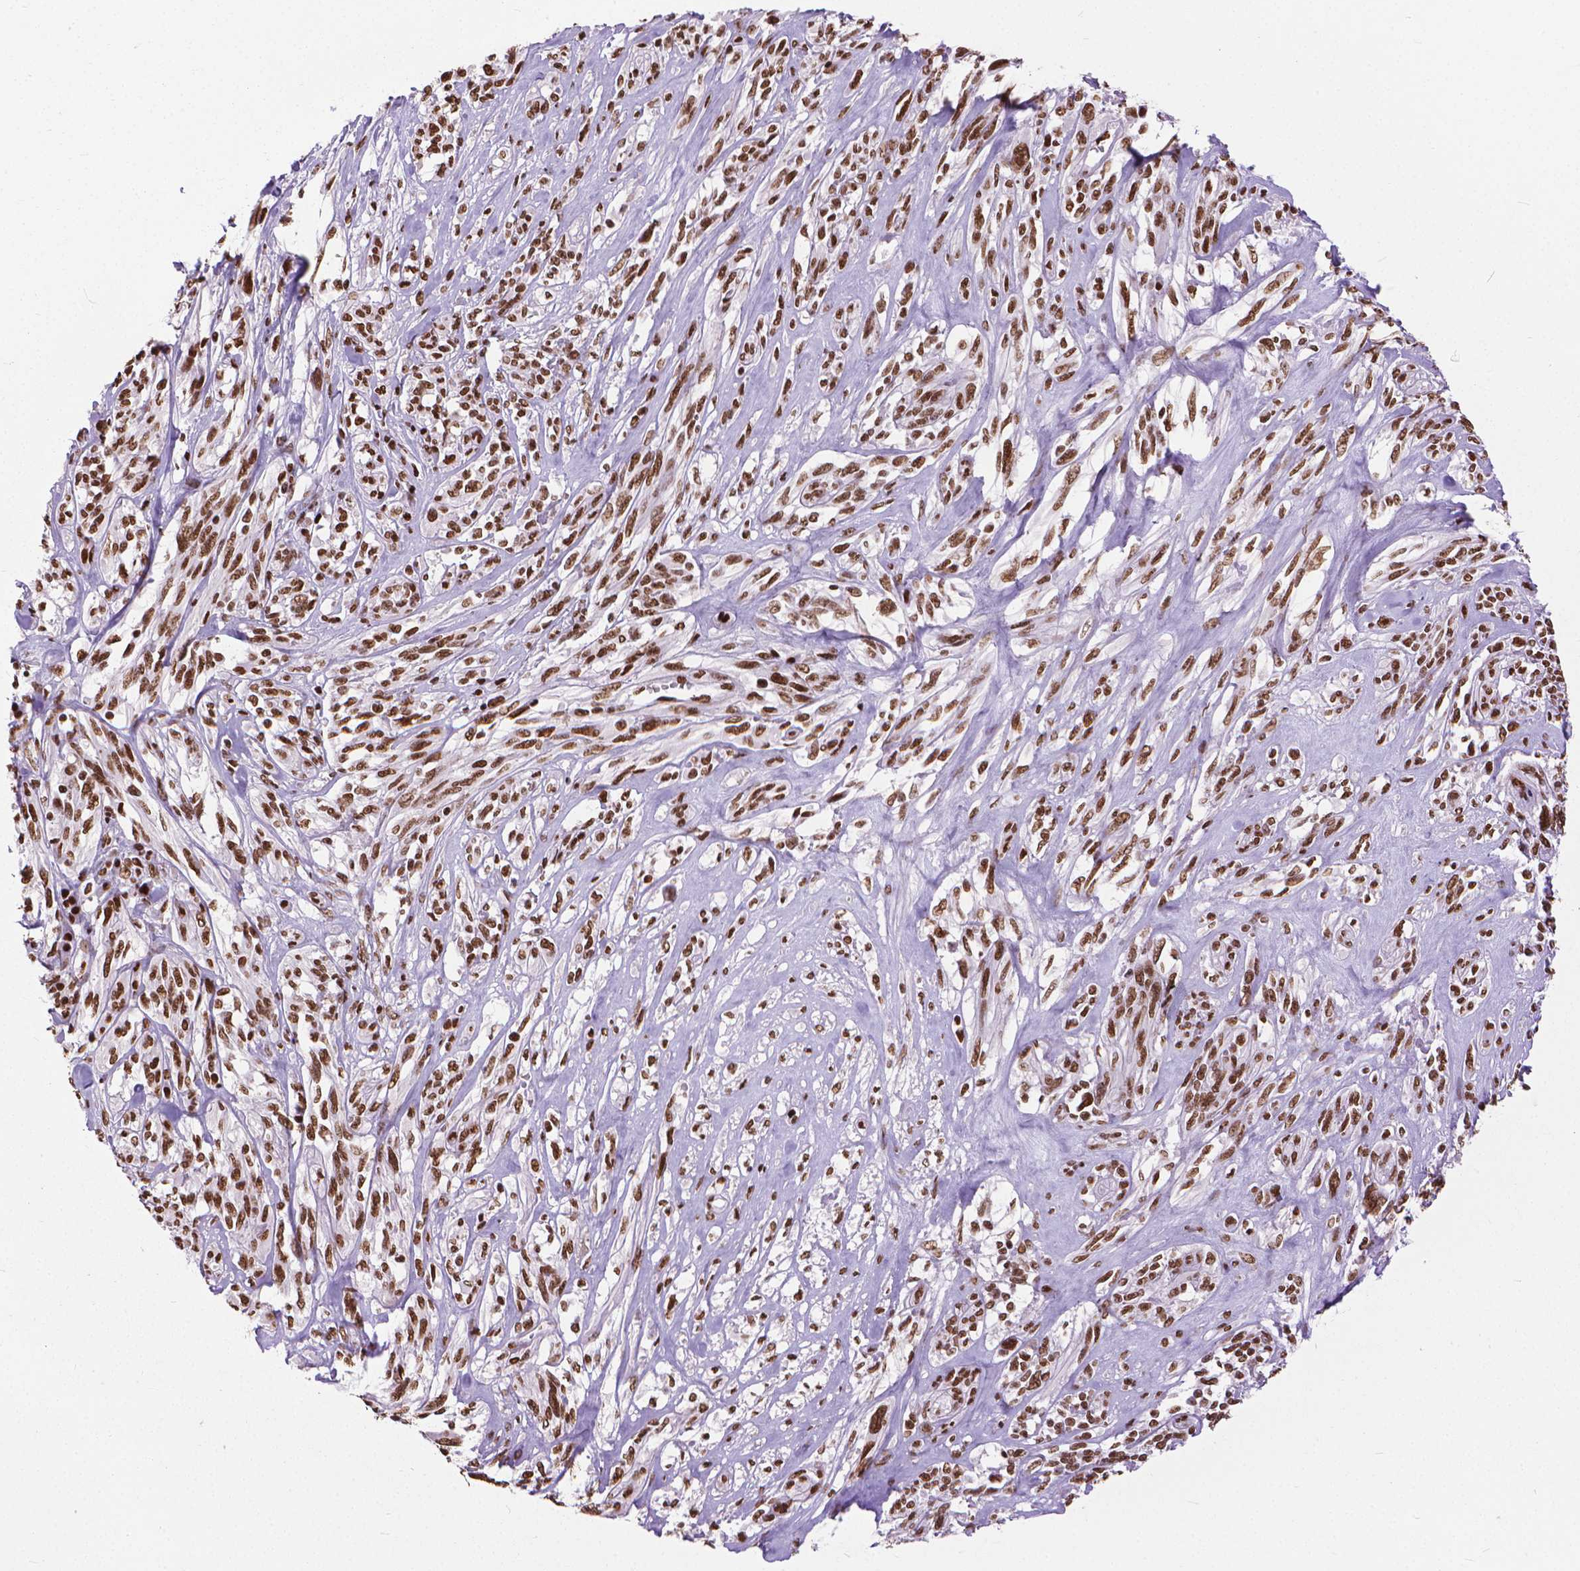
{"staining": {"intensity": "moderate", "quantity": ">75%", "location": "nuclear"}, "tissue": "melanoma", "cell_type": "Tumor cells", "image_type": "cancer", "snomed": [{"axis": "morphology", "description": "Malignant melanoma, NOS"}, {"axis": "topography", "description": "Skin"}], "caption": "Malignant melanoma stained with DAB (3,3'-diaminobenzidine) immunohistochemistry (IHC) displays medium levels of moderate nuclear positivity in about >75% of tumor cells.", "gene": "AKAP8", "patient": {"sex": "female", "age": 91}}